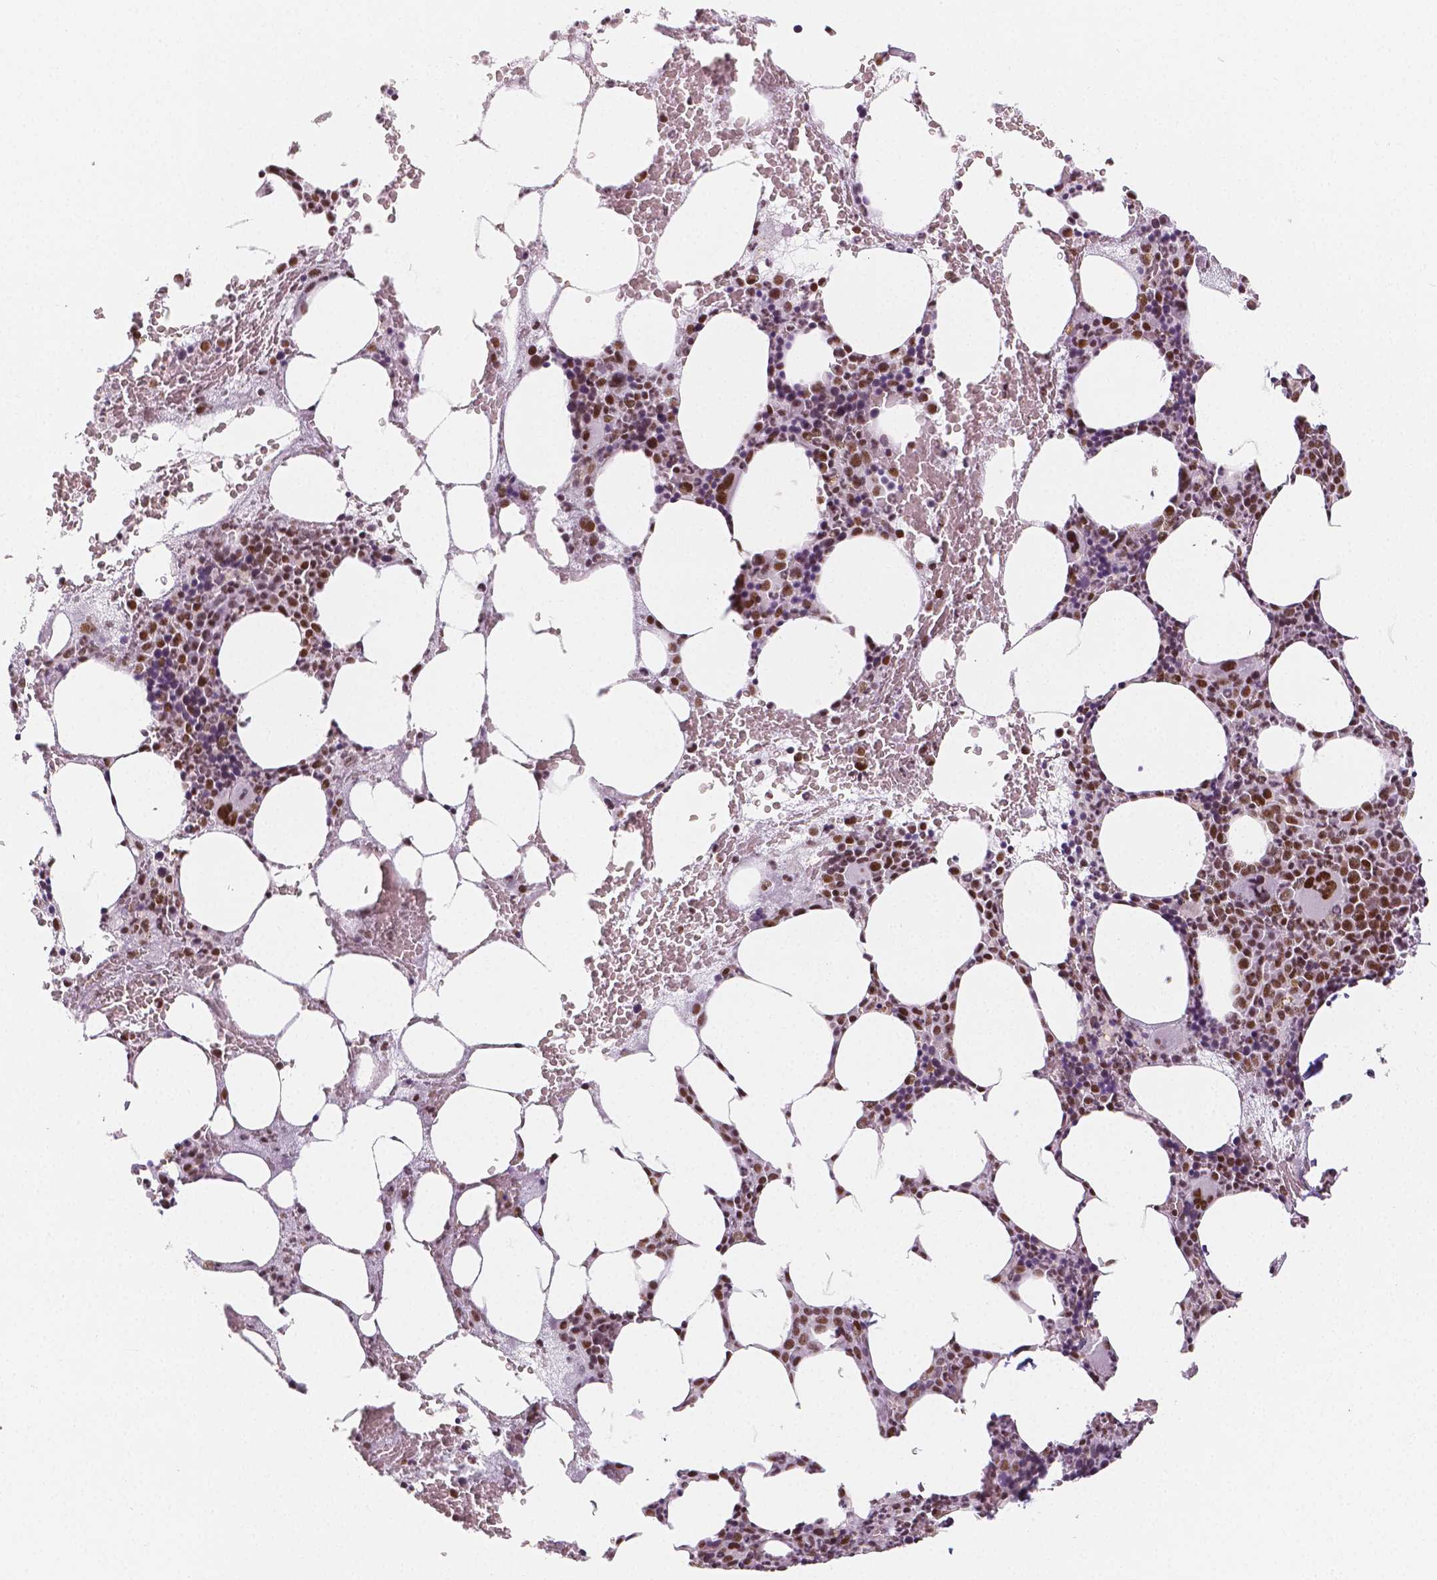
{"staining": {"intensity": "strong", "quantity": "25%-75%", "location": "nuclear"}, "tissue": "bone marrow", "cell_type": "Hematopoietic cells", "image_type": "normal", "snomed": [{"axis": "morphology", "description": "Normal tissue, NOS"}, {"axis": "topography", "description": "Bone marrow"}], "caption": "High-magnification brightfield microscopy of unremarkable bone marrow stained with DAB (brown) and counterstained with hematoxylin (blue). hematopoietic cells exhibit strong nuclear staining is present in approximately25%-75% of cells.", "gene": "HDAC1", "patient": {"sex": "male", "age": 89}}